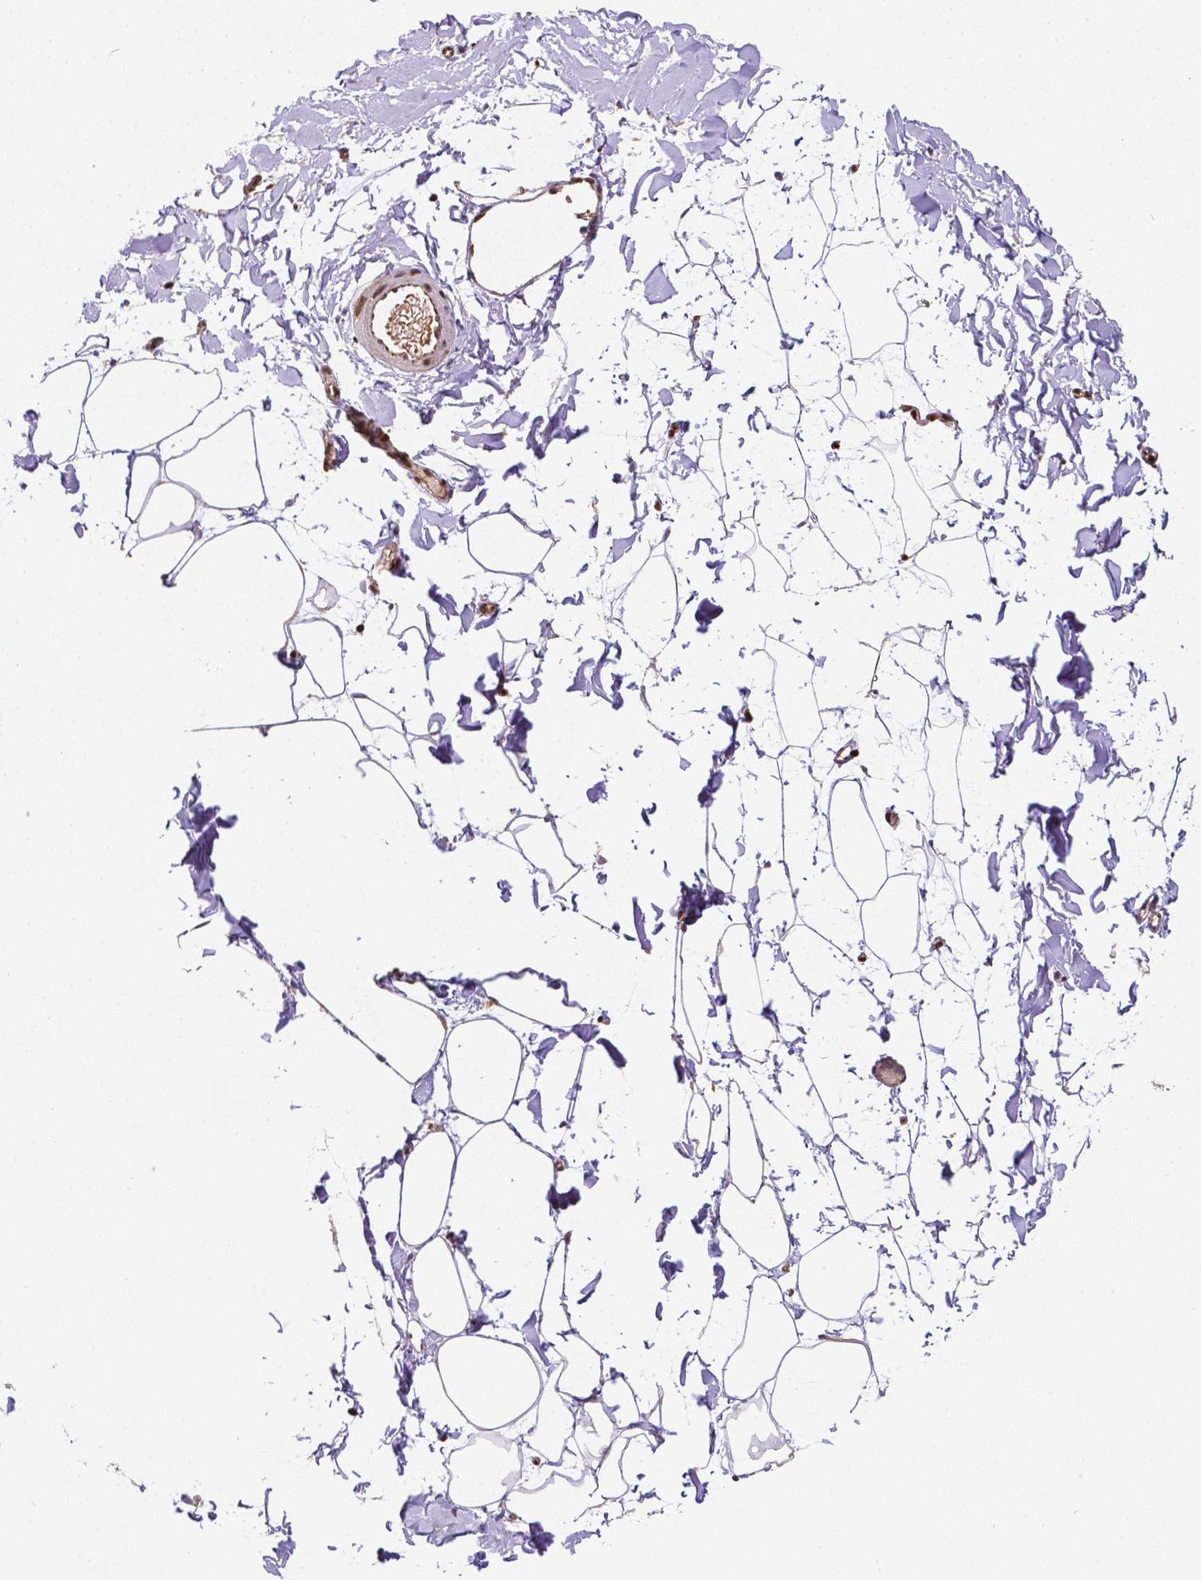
{"staining": {"intensity": "negative", "quantity": "none", "location": "none"}, "tissue": "adipose tissue", "cell_type": "Adipocytes", "image_type": "normal", "snomed": [{"axis": "morphology", "description": "Normal tissue, NOS"}, {"axis": "topography", "description": "Gallbladder"}, {"axis": "topography", "description": "Peripheral nerve tissue"}], "caption": "Histopathology image shows no protein expression in adipocytes of normal adipose tissue.", "gene": "MEF2C", "patient": {"sex": "female", "age": 45}}